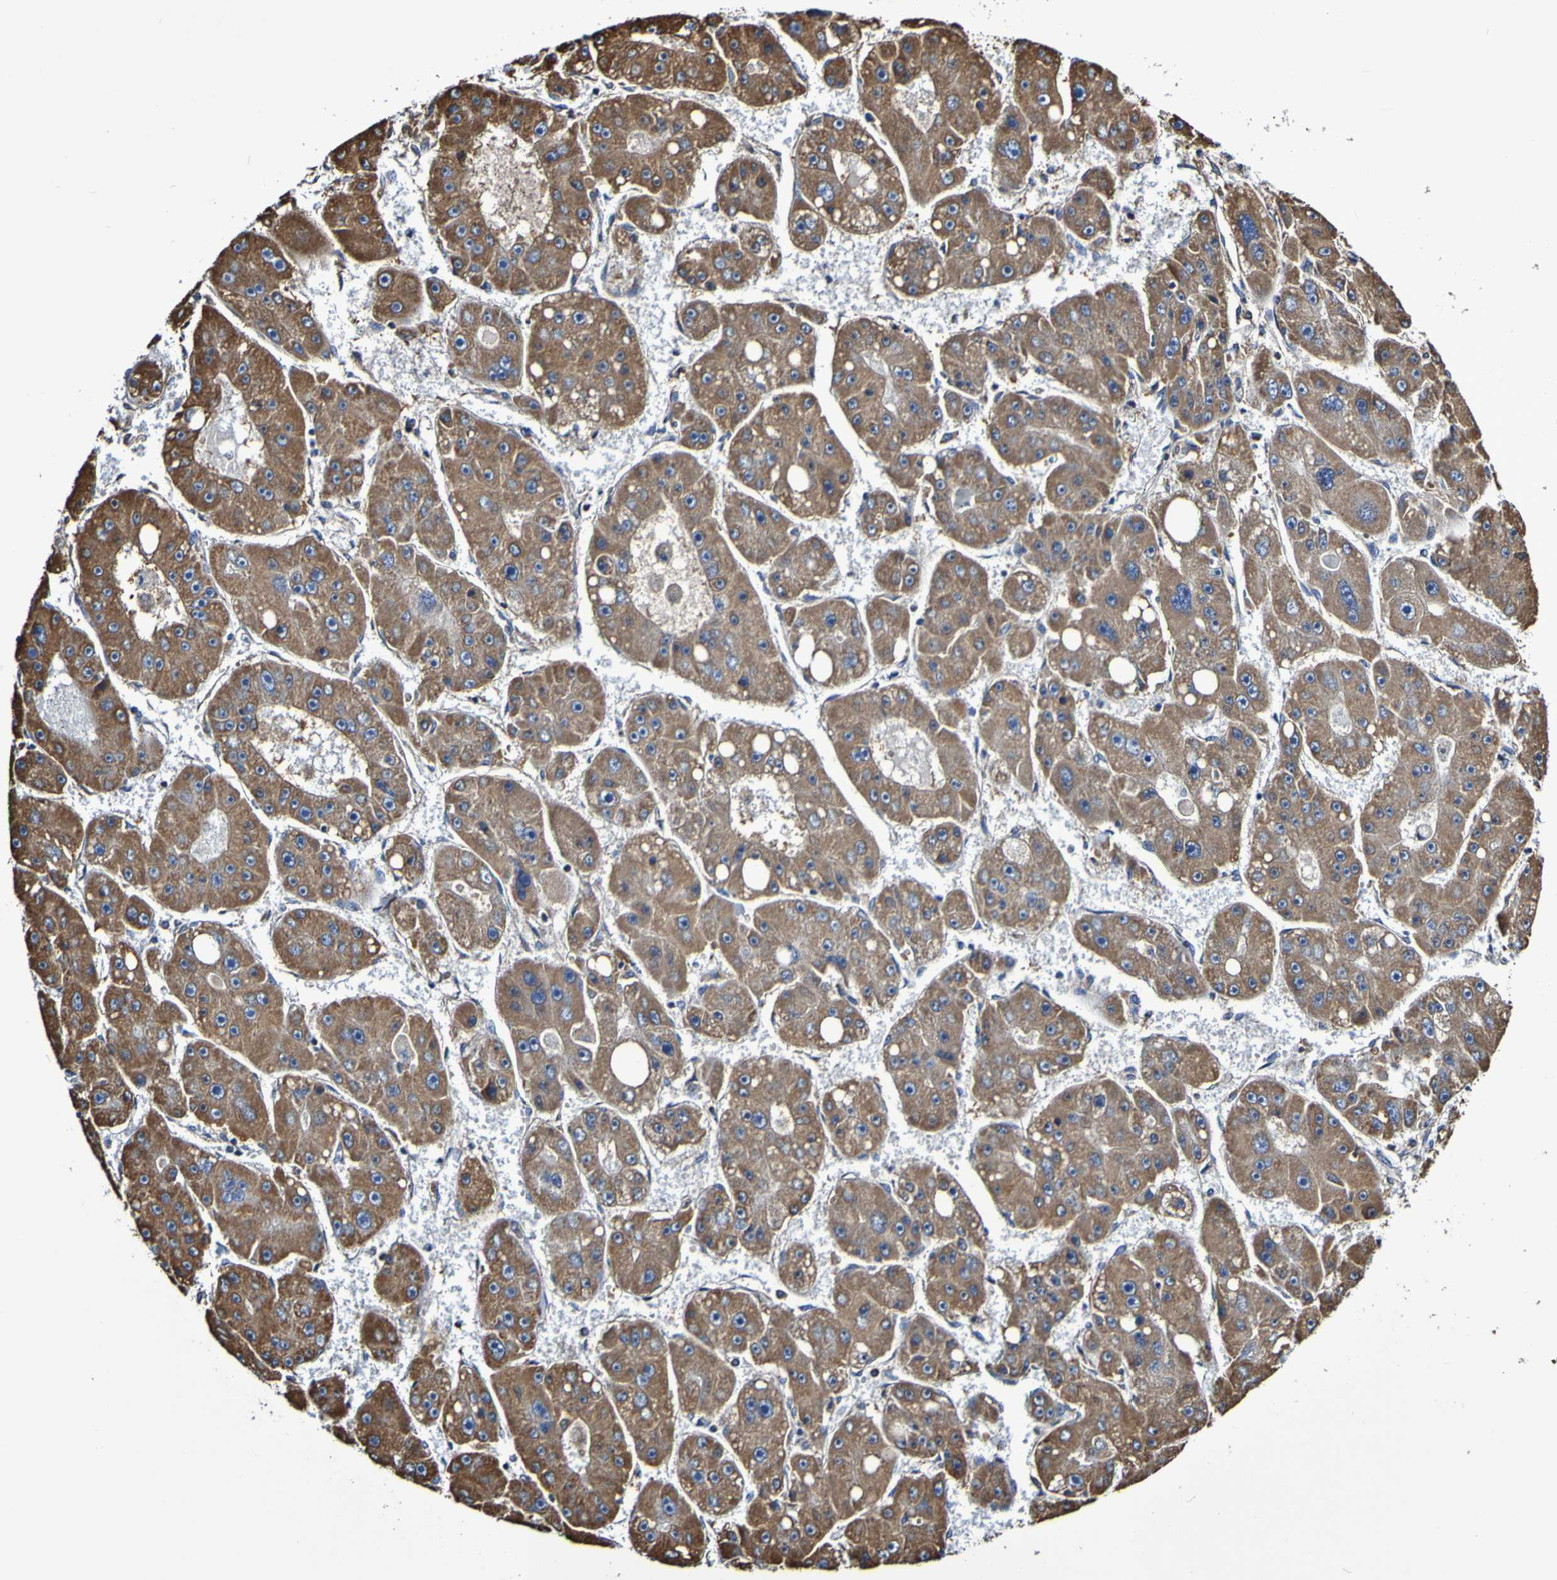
{"staining": {"intensity": "strong", "quantity": ">75%", "location": "cytoplasmic/membranous"}, "tissue": "liver cancer", "cell_type": "Tumor cells", "image_type": "cancer", "snomed": [{"axis": "morphology", "description": "Carcinoma, Hepatocellular, NOS"}, {"axis": "topography", "description": "Liver"}], "caption": "This is an image of immunohistochemistry staining of liver hepatocellular carcinoma, which shows strong positivity in the cytoplasmic/membranous of tumor cells.", "gene": "IL18R1", "patient": {"sex": "female", "age": 61}}